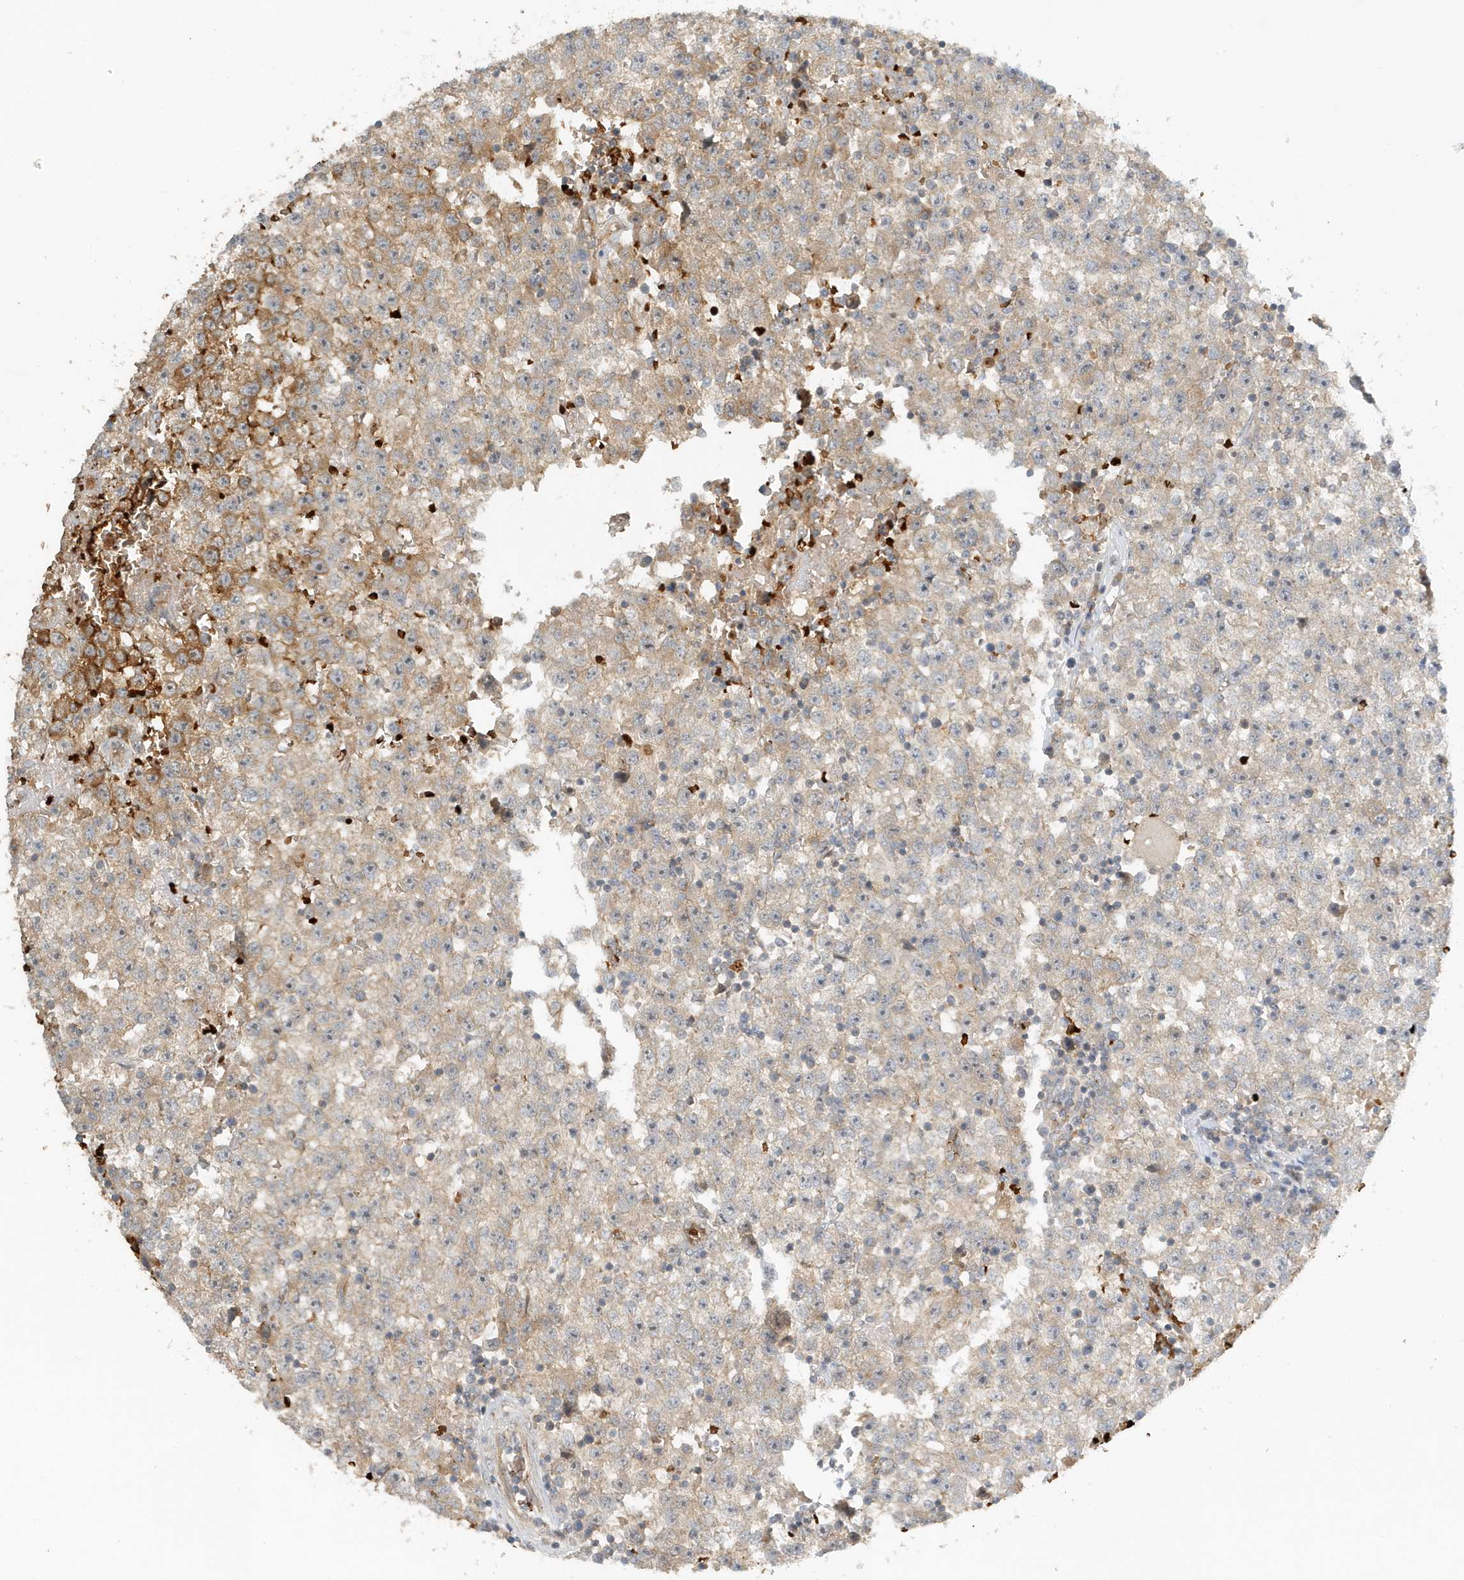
{"staining": {"intensity": "moderate", "quantity": "<25%", "location": "cytoplasmic/membranous"}, "tissue": "testis cancer", "cell_type": "Tumor cells", "image_type": "cancer", "snomed": [{"axis": "morphology", "description": "Seminoma, NOS"}, {"axis": "topography", "description": "Testis"}], "caption": "Testis cancer (seminoma) stained with immunohistochemistry reveals moderate cytoplasmic/membranous staining in approximately <25% of tumor cells. Using DAB (3,3'-diaminobenzidine) (brown) and hematoxylin (blue) stains, captured at high magnification using brightfield microscopy.", "gene": "FYCO1", "patient": {"sex": "male", "age": 22}}